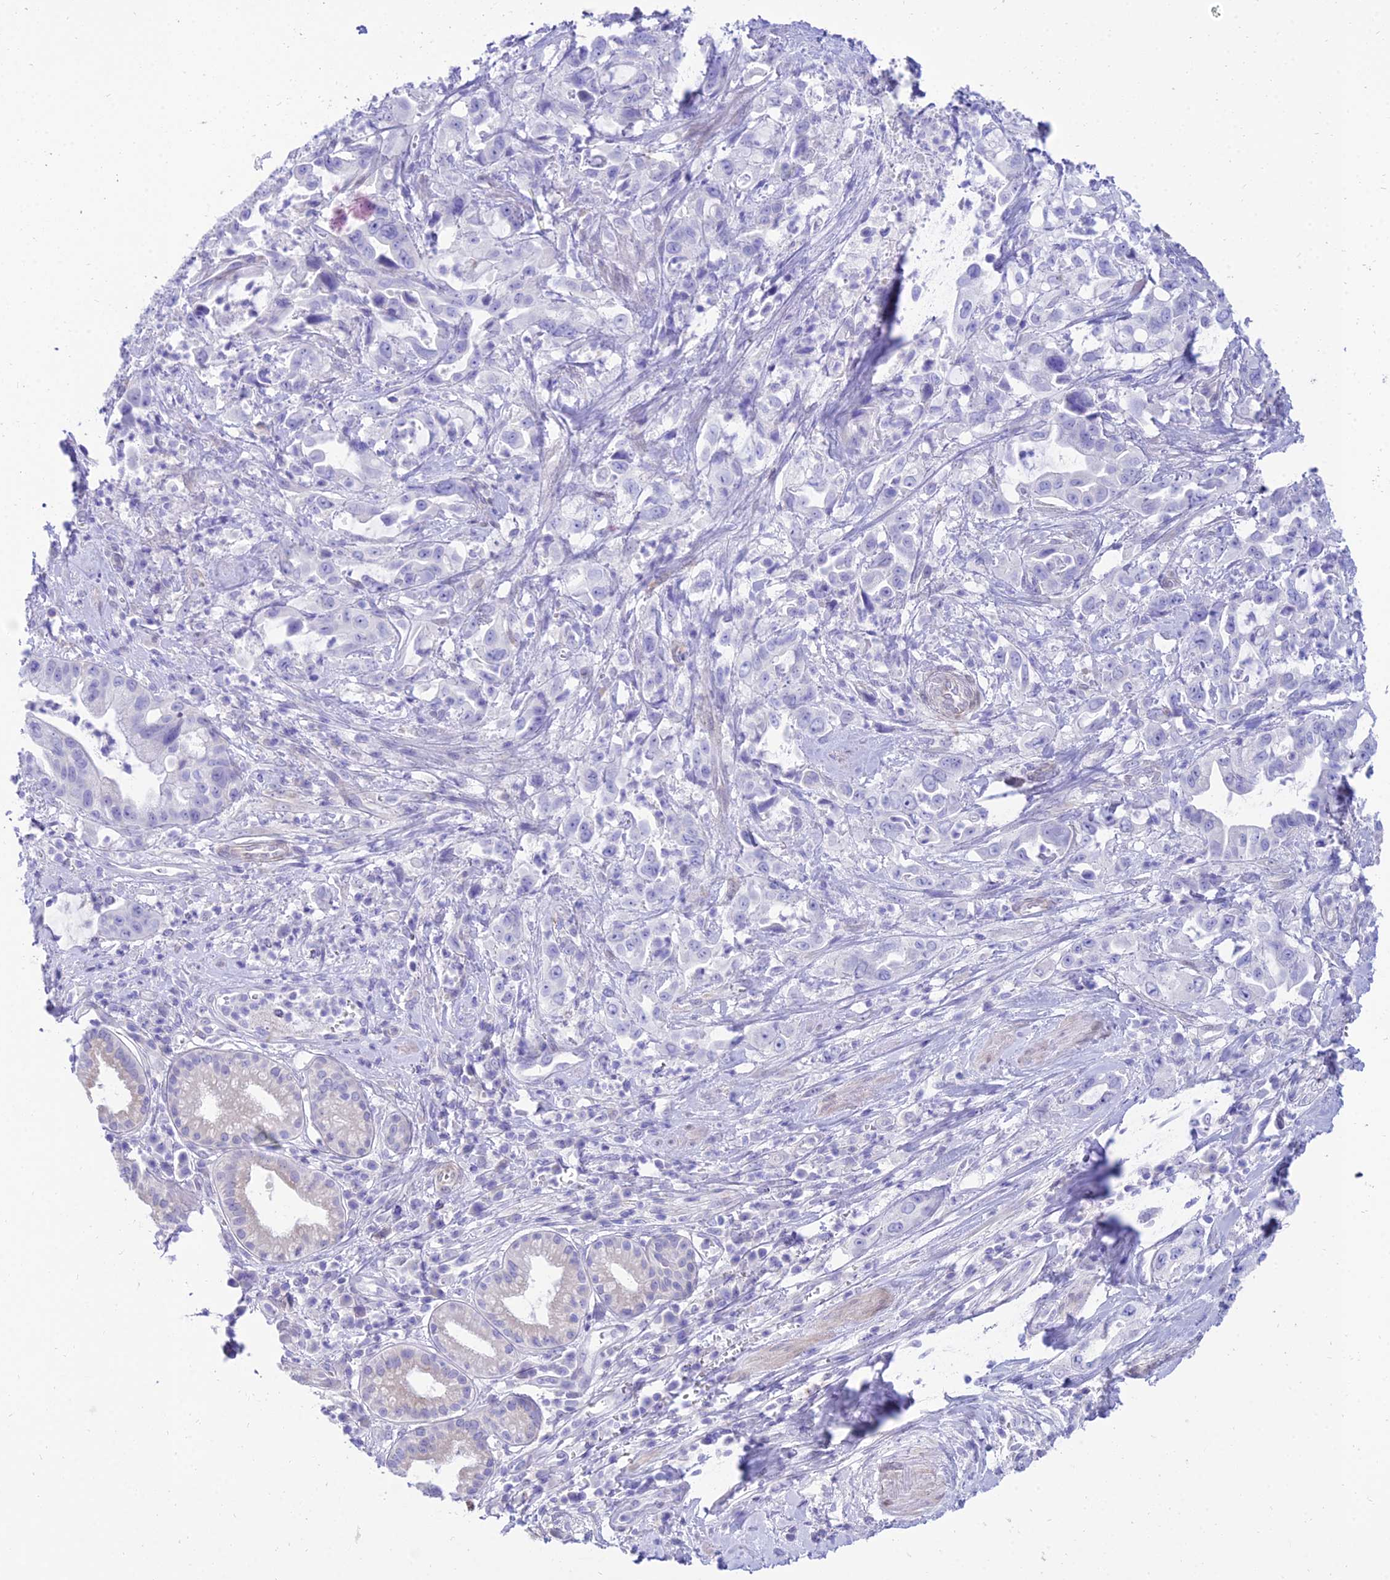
{"staining": {"intensity": "negative", "quantity": "none", "location": "none"}, "tissue": "pancreatic cancer", "cell_type": "Tumor cells", "image_type": "cancer", "snomed": [{"axis": "morphology", "description": "Adenocarcinoma, NOS"}, {"axis": "topography", "description": "Pancreas"}], "caption": "A photomicrograph of human pancreatic cancer (adenocarcinoma) is negative for staining in tumor cells. Brightfield microscopy of IHC stained with DAB (brown) and hematoxylin (blue), captured at high magnification.", "gene": "TAC3", "patient": {"sex": "female", "age": 61}}